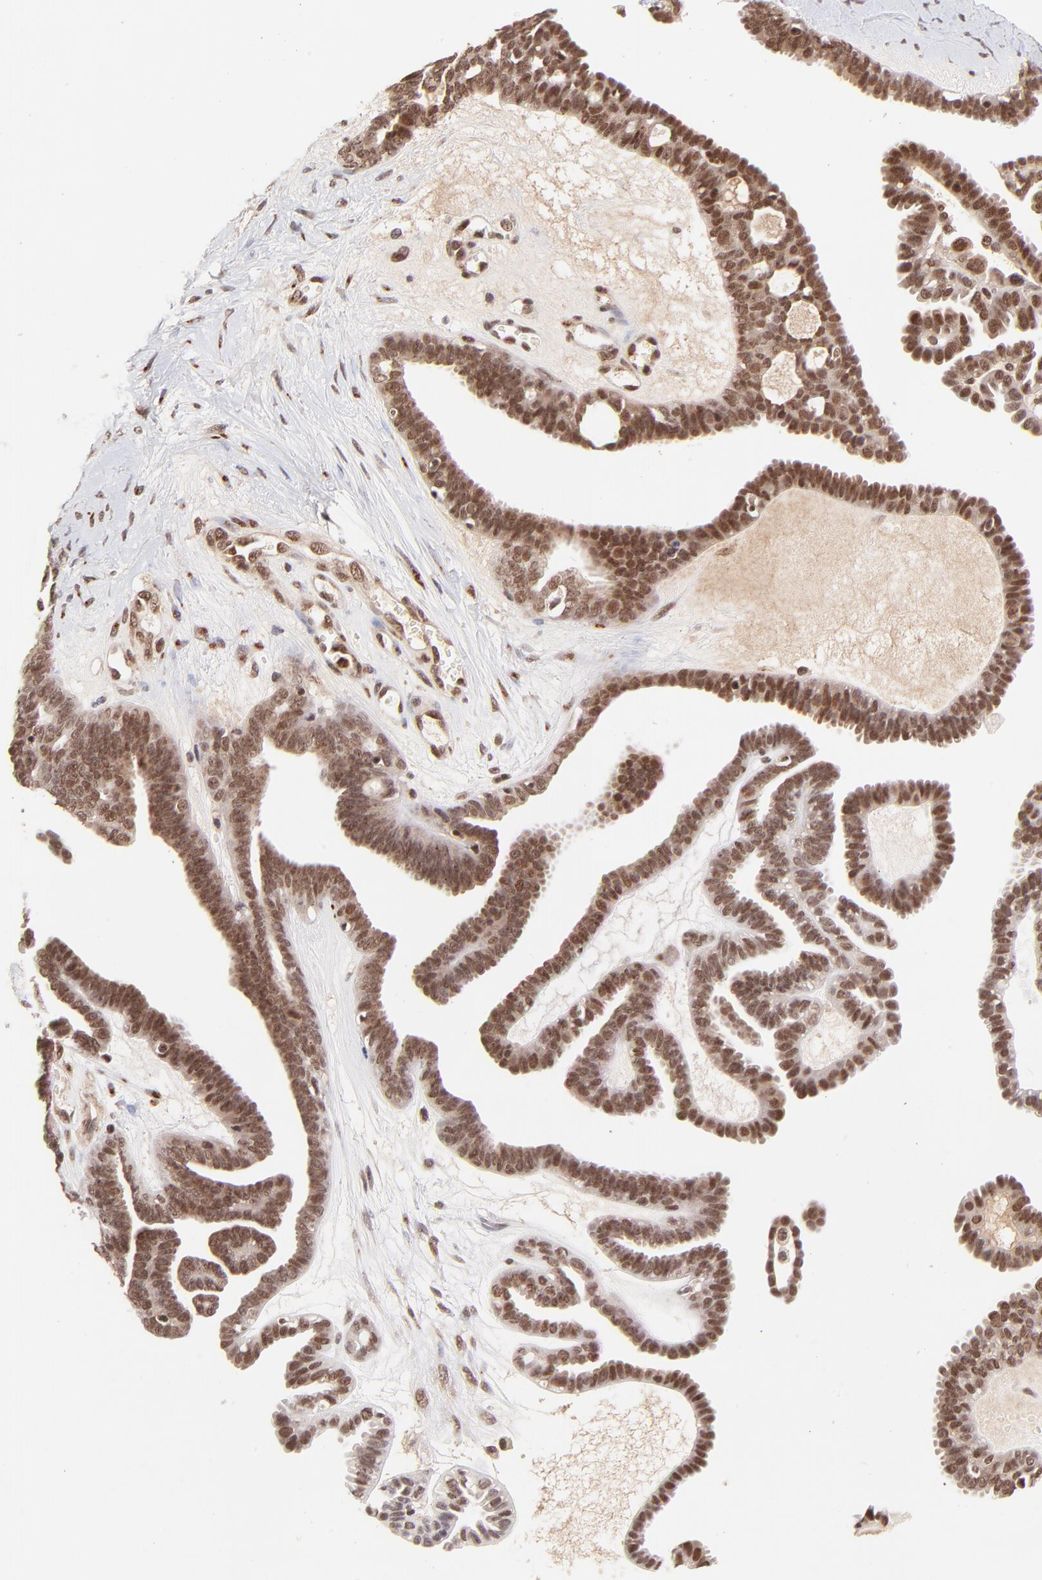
{"staining": {"intensity": "moderate", "quantity": ">75%", "location": "nuclear"}, "tissue": "ovarian cancer", "cell_type": "Tumor cells", "image_type": "cancer", "snomed": [{"axis": "morphology", "description": "Cystadenocarcinoma, serous, NOS"}, {"axis": "topography", "description": "Ovary"}], "caption": "Immunohistochemistry of human ovarian serous cystadenocarcinoma exhibits medium levels of moderate nuclear positivity in about >75% of tumor cells. Nuclei are stained in blue.", "gene": "MED12", "patient": {"sex": "female", "age": 71}}